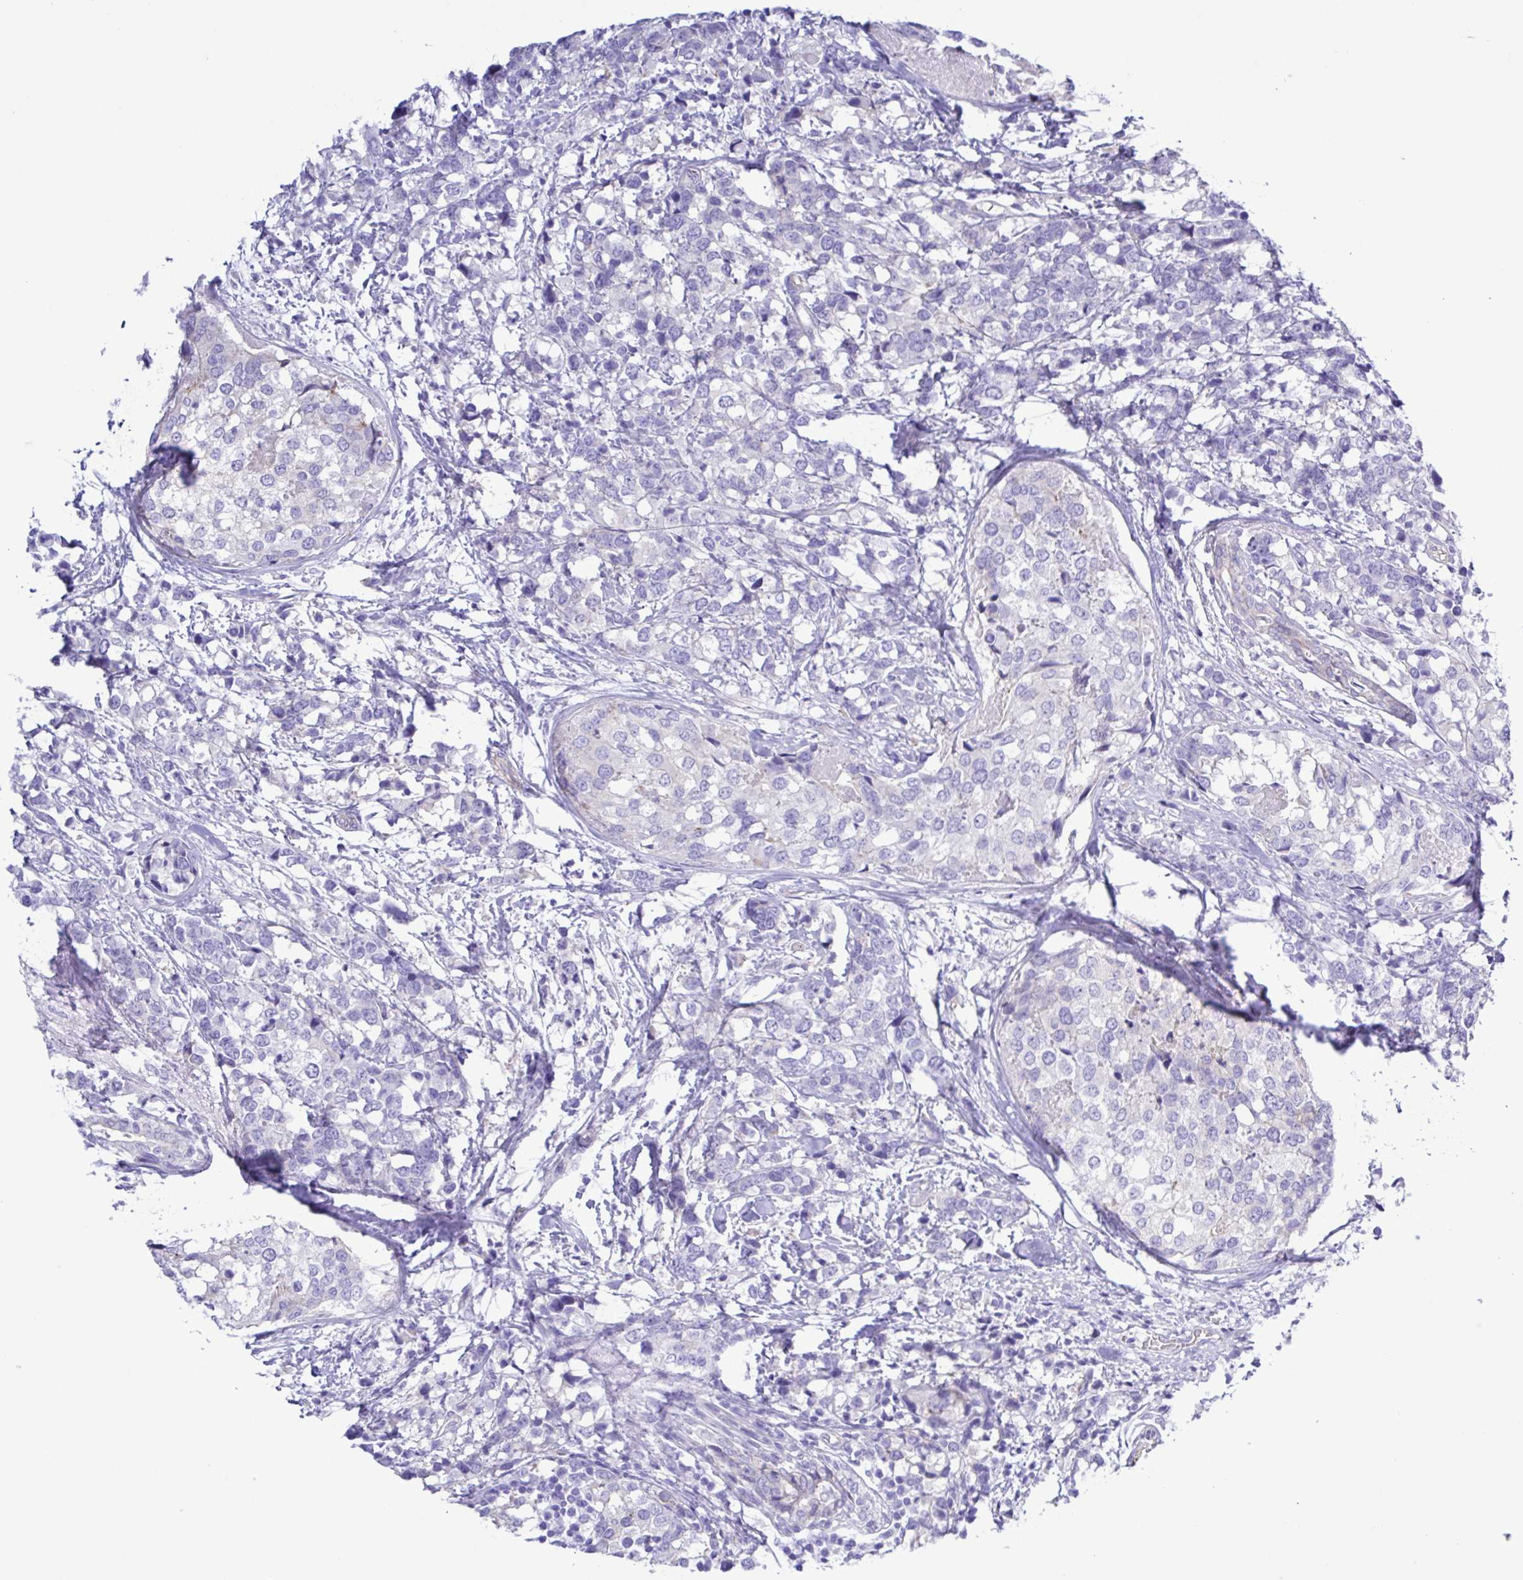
{"staining": {"intensity": "negative", "quantity": "none", "location": "none"}, "tissue": "breast cancer", "cell_type": "Tumor cells", "image_type": "cancer", "snomed": [{"axis": "morphology", "description": "Lobular carcinoma"}, {"axis": "topography", "description": "Breast"}], "caption": "Immunohistochemistry (IHC) of breast cancer (lobular carcinoma) reveals no expression in tumor cells.", "gene": "CYP11A1", "patient": {"sex": "female", "age": 59}}